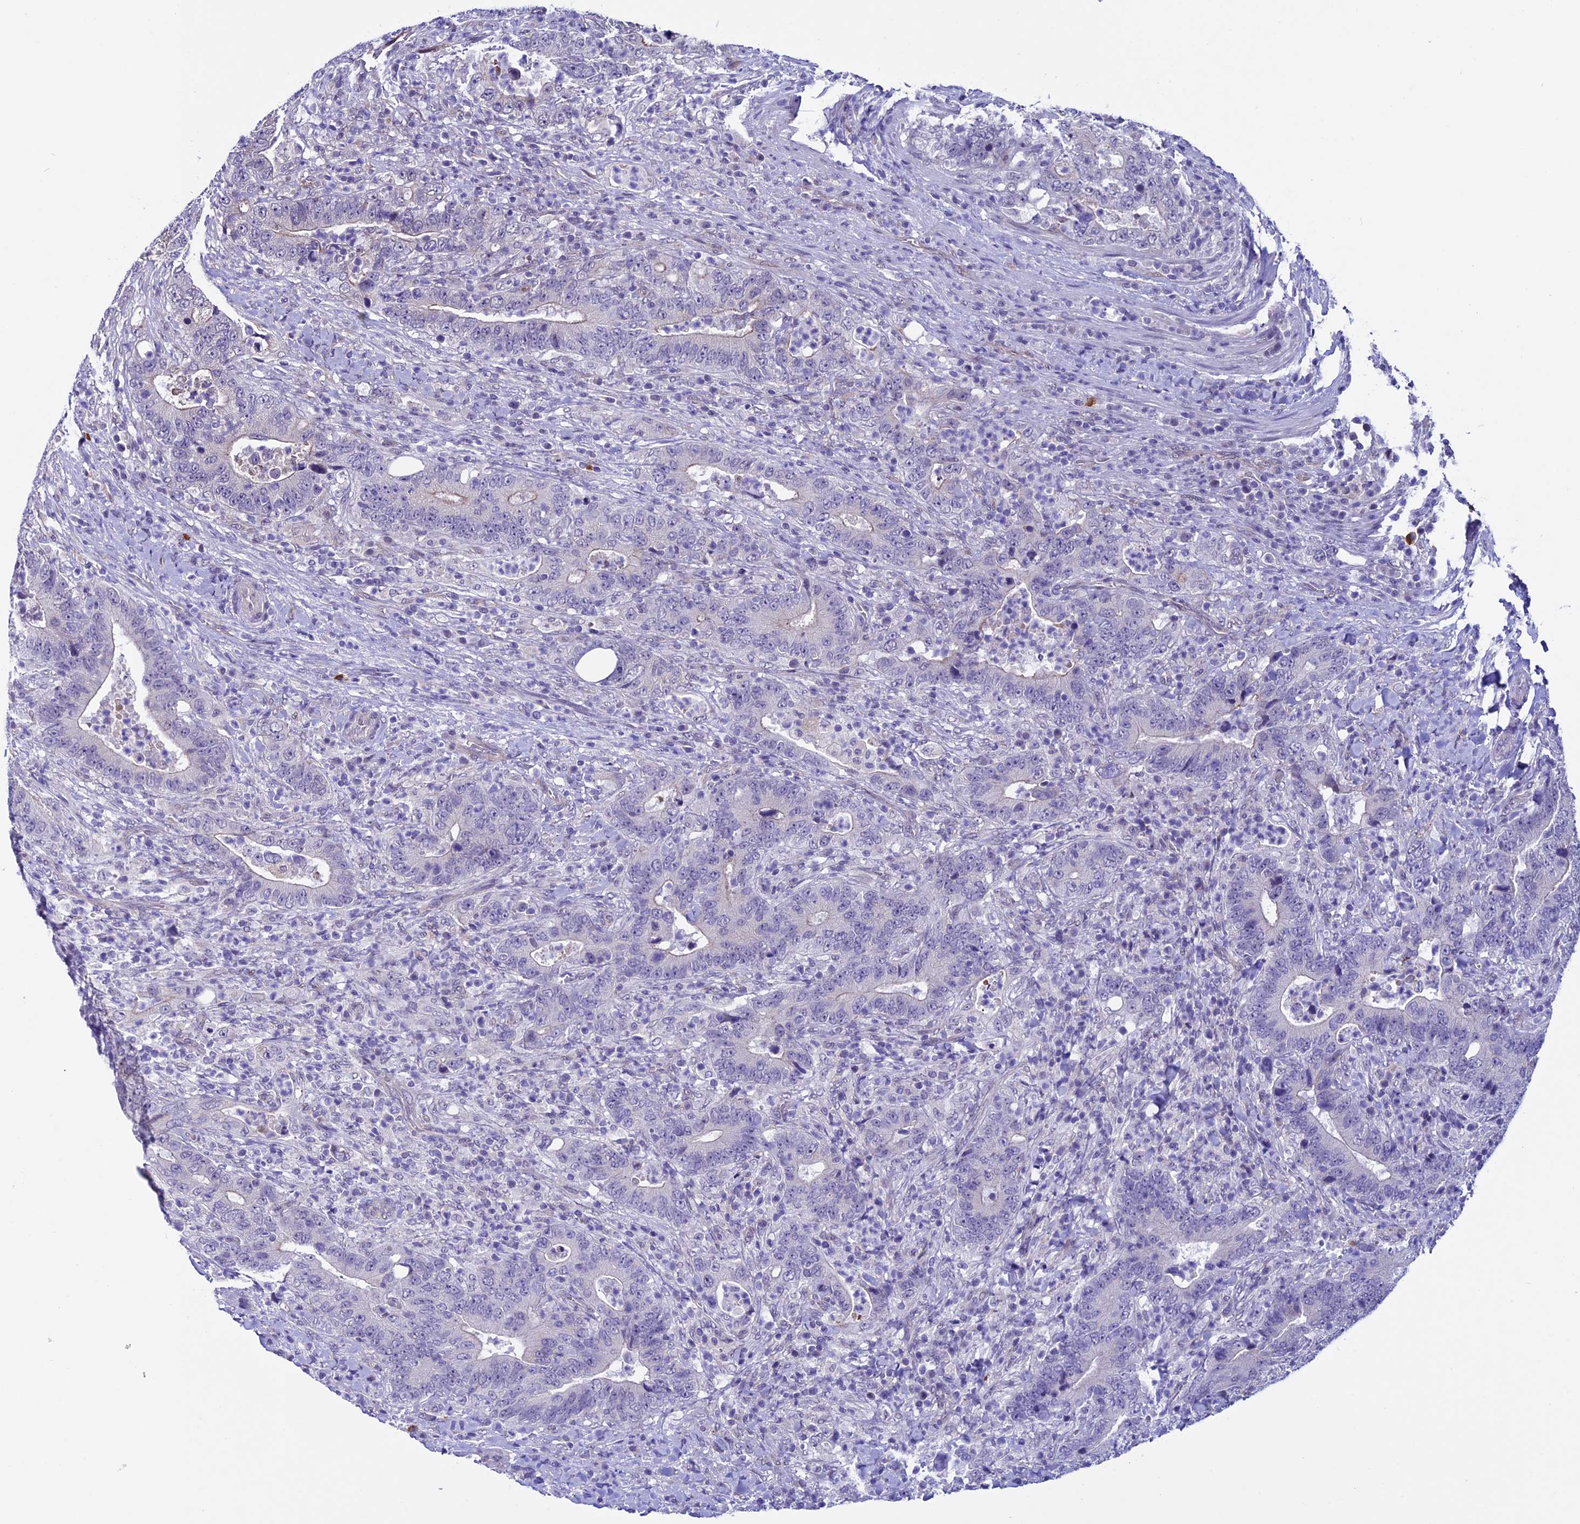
{"staining": {"intensity": "negative", "quantity": "none", "location": "none"}, "tissue": "colorectal cancer", "cell_type": "Tumor cells", "image_type": "cancer", "snomed": [{"axis": "morphology", "description": "Adenocarcinoma, NOS"}, {"axis": "topography", "description": "Colon"}], "caption": "DAB immunohistochemical staining of human colorectal adenocarcinoma reveals no significant positivity in tumor cells.", "gene": "TMEM171", "patient": {"sex": "female", "age": 75}}